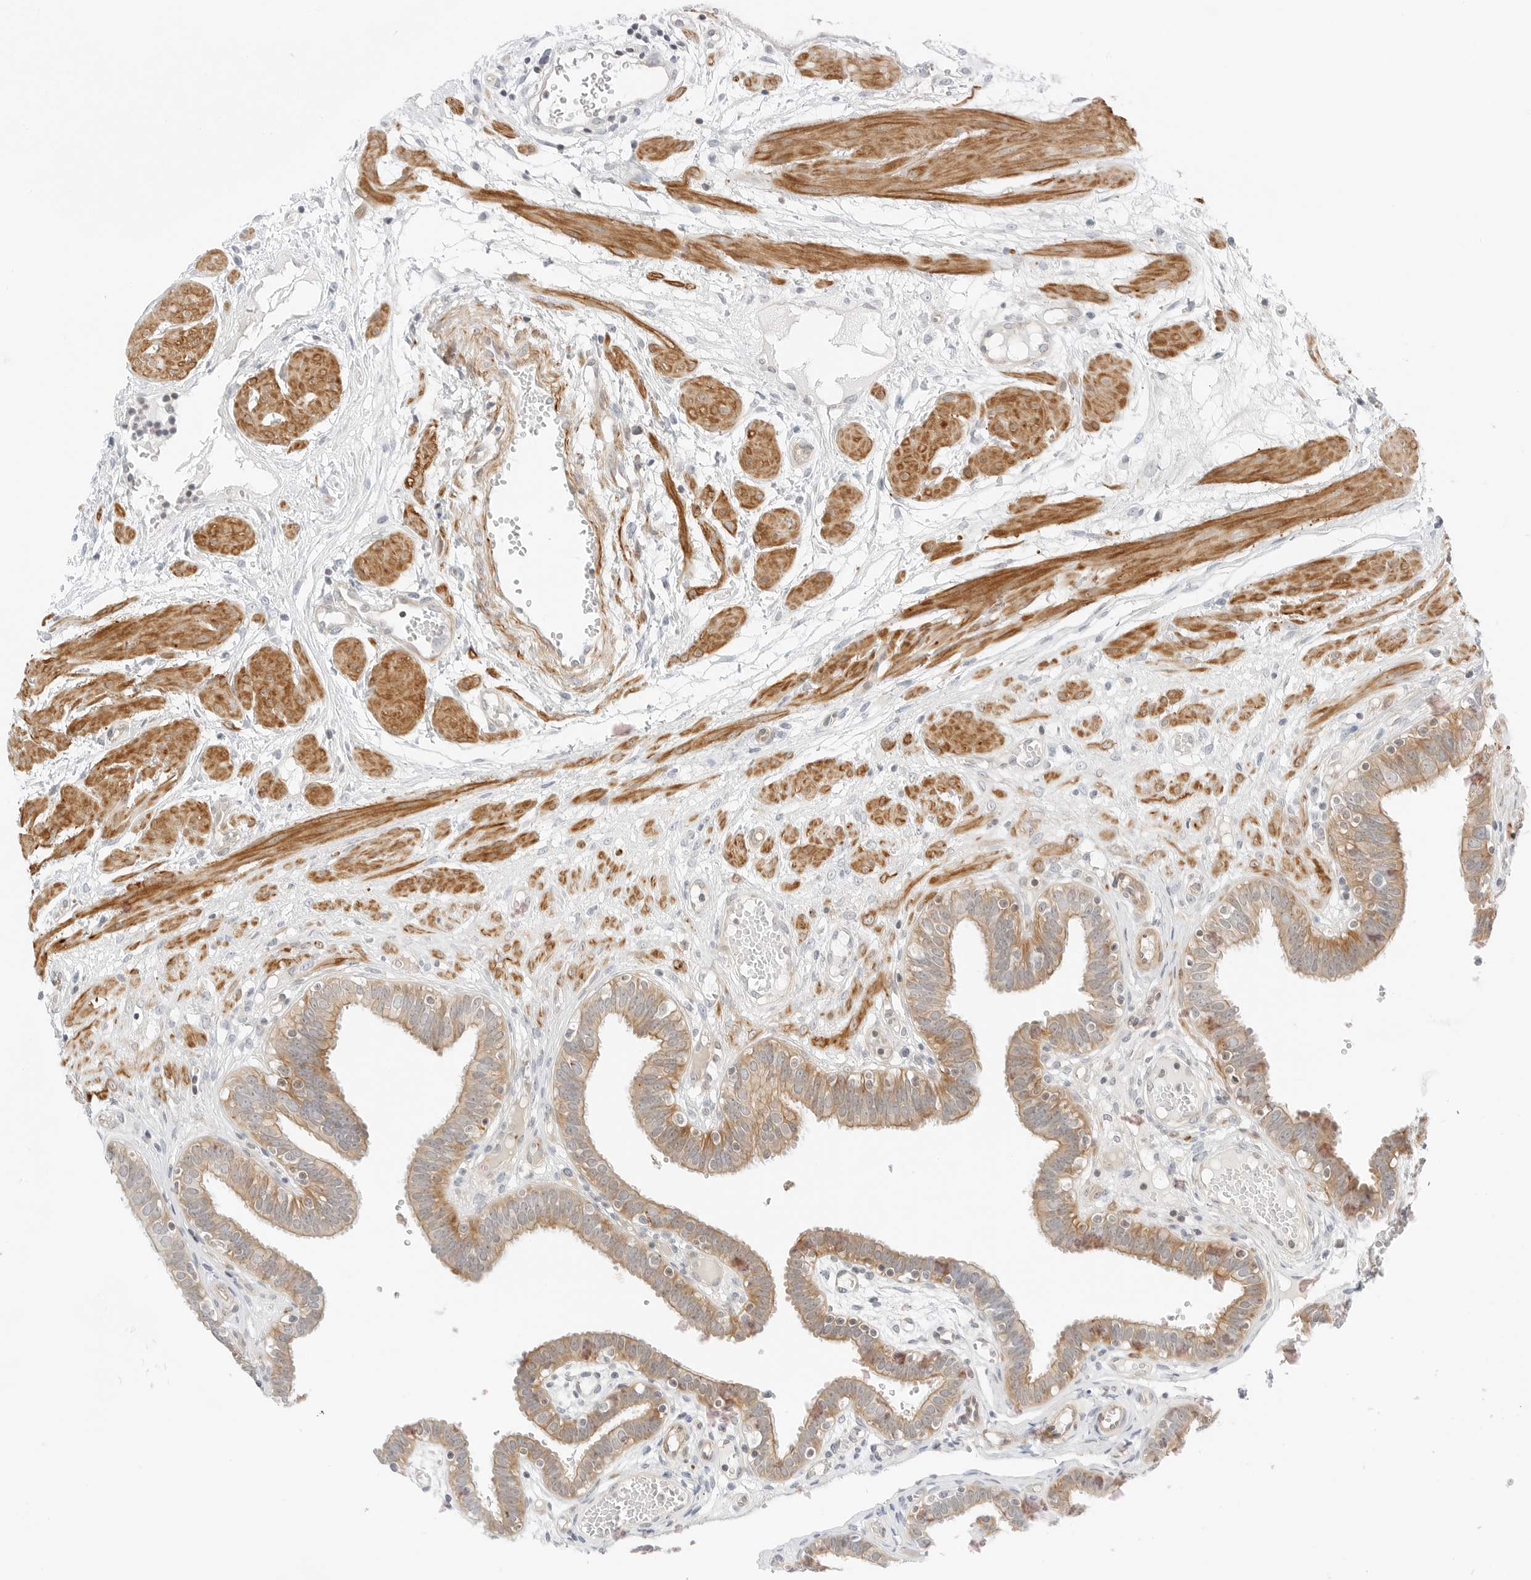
{"staining": {"intensity": "moderate", "quantity": "25%-75%", "location": "cytoplasmic/membranous"}, "tissue": "fallopian tube", "cell_type": "Glandular cells", "image_type": "normal", "snomed": [{"axis": "morphology", "description": "Normal tissue, NOS"}, {"axis": "topography", "description": "Fallopian tube"}, {"axis": "topography", "description": "Placenta"}], "caption": "Protein staining shows moderate cytoplasmic/membranous positivity in about 25%-75% of glandular cells in normal fallopian tube. (DAB IHC with brightfield microscopy, high magnification).", "gene": "IQCC", "patient": {"sex": "female", "age": 32}}